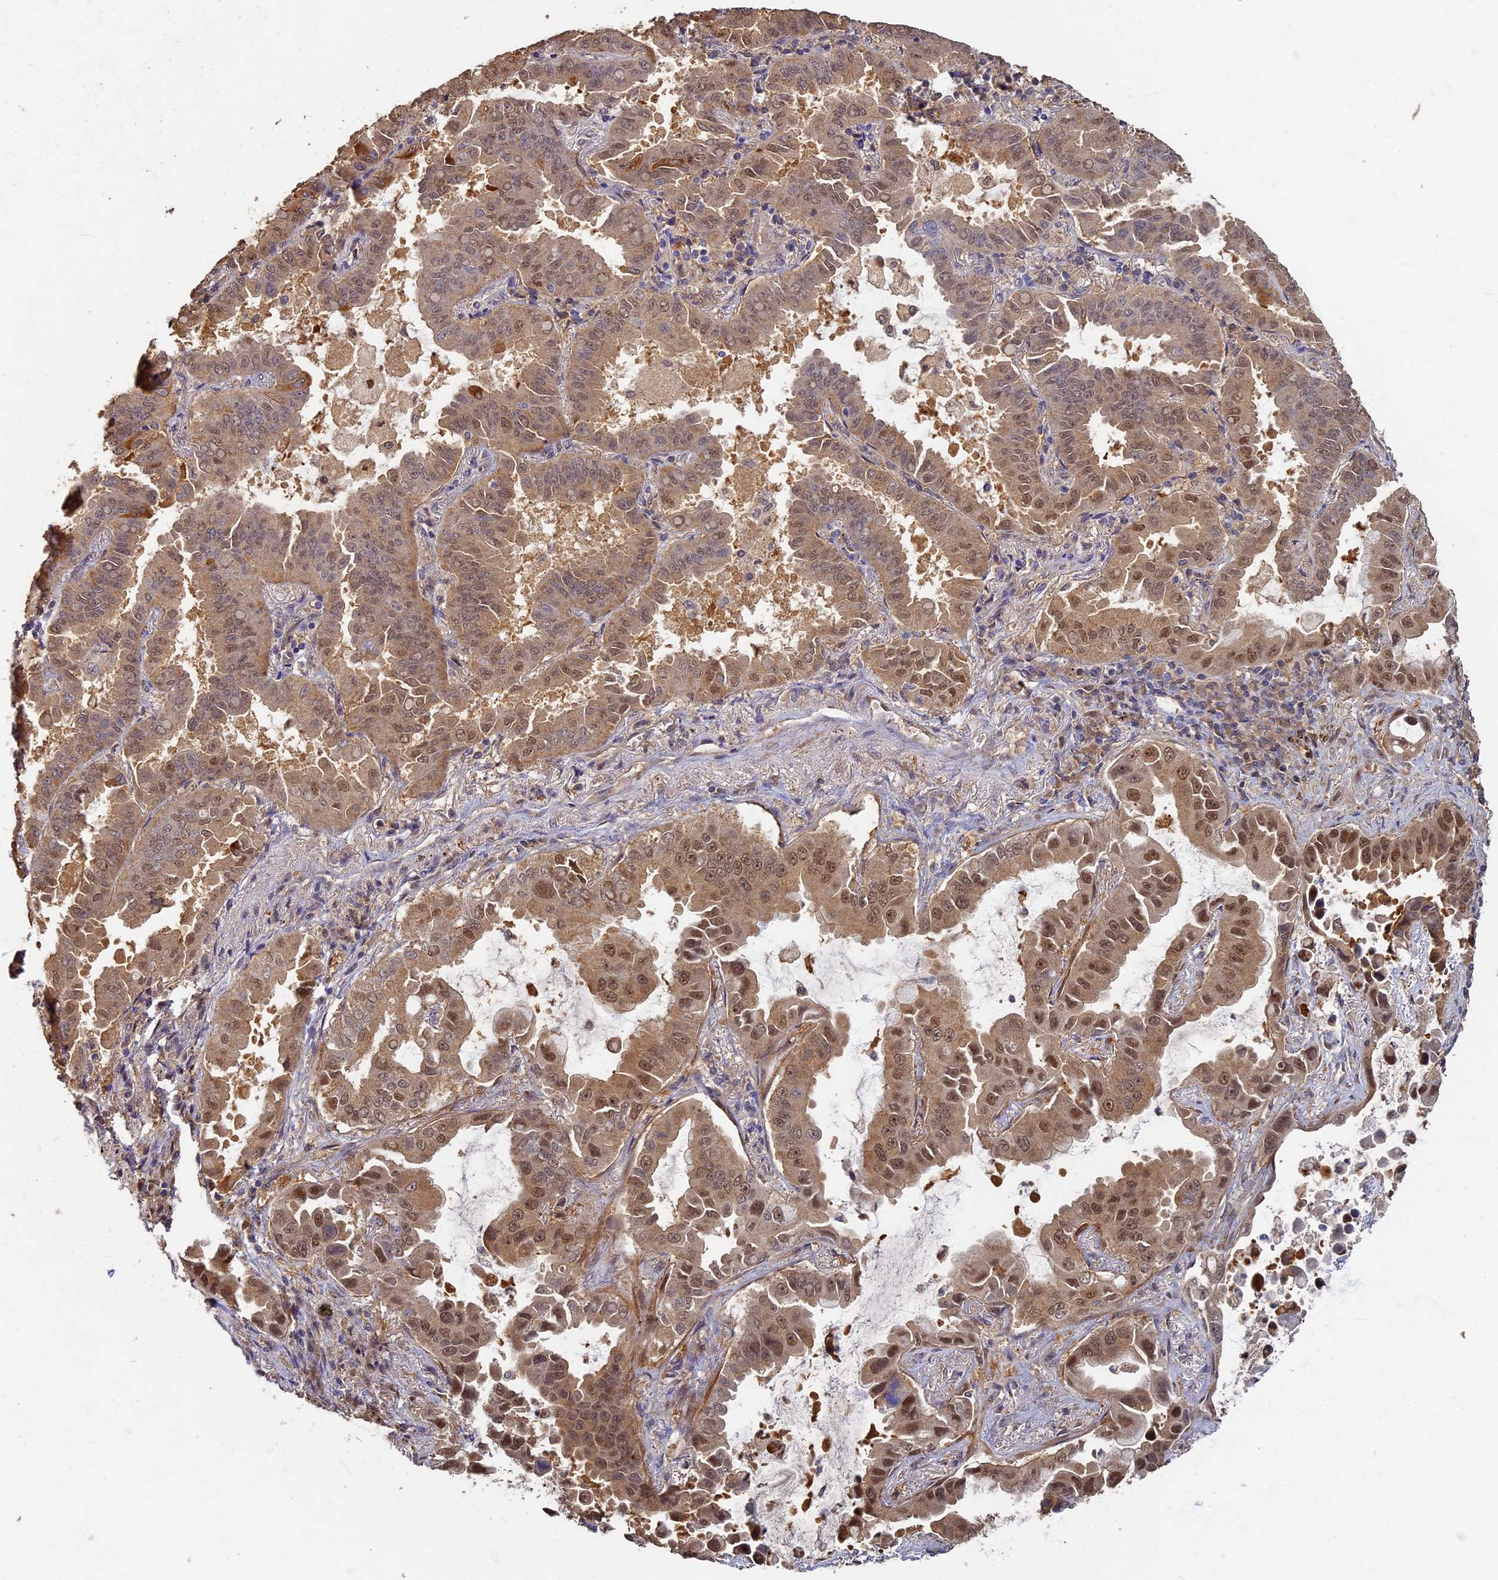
{"staining": {"intensity": "moderate", "quantity": ">75%", "location": "cytoplasmic/membranous,nuclear"}, "tissue": "lung cancer", "cell_type": "Tumor cells", "image_type": "cancer", "snomed": [{"axis": "morphology", "description": "Adenocarcinoma, NOS"}, {"axis": "topography", "description": "Lung"}], "caption": "High-magnification brightfield microscopy of lung cancer stained with DAB (3,3'-diaminobenzidine) (brown) and counterstained with hematoxylin (blue). tumor cells exhibit moderate cytoplasmic/membranous and nuclear staining is seen in about>75% of cells. The staining is performed using DAB brown chromogen to label protein expression. The nuclei are counter-stained blue using hematoxylin.", "gene": "RSPH3", "patient": {"sex": "male", "age": 64}}